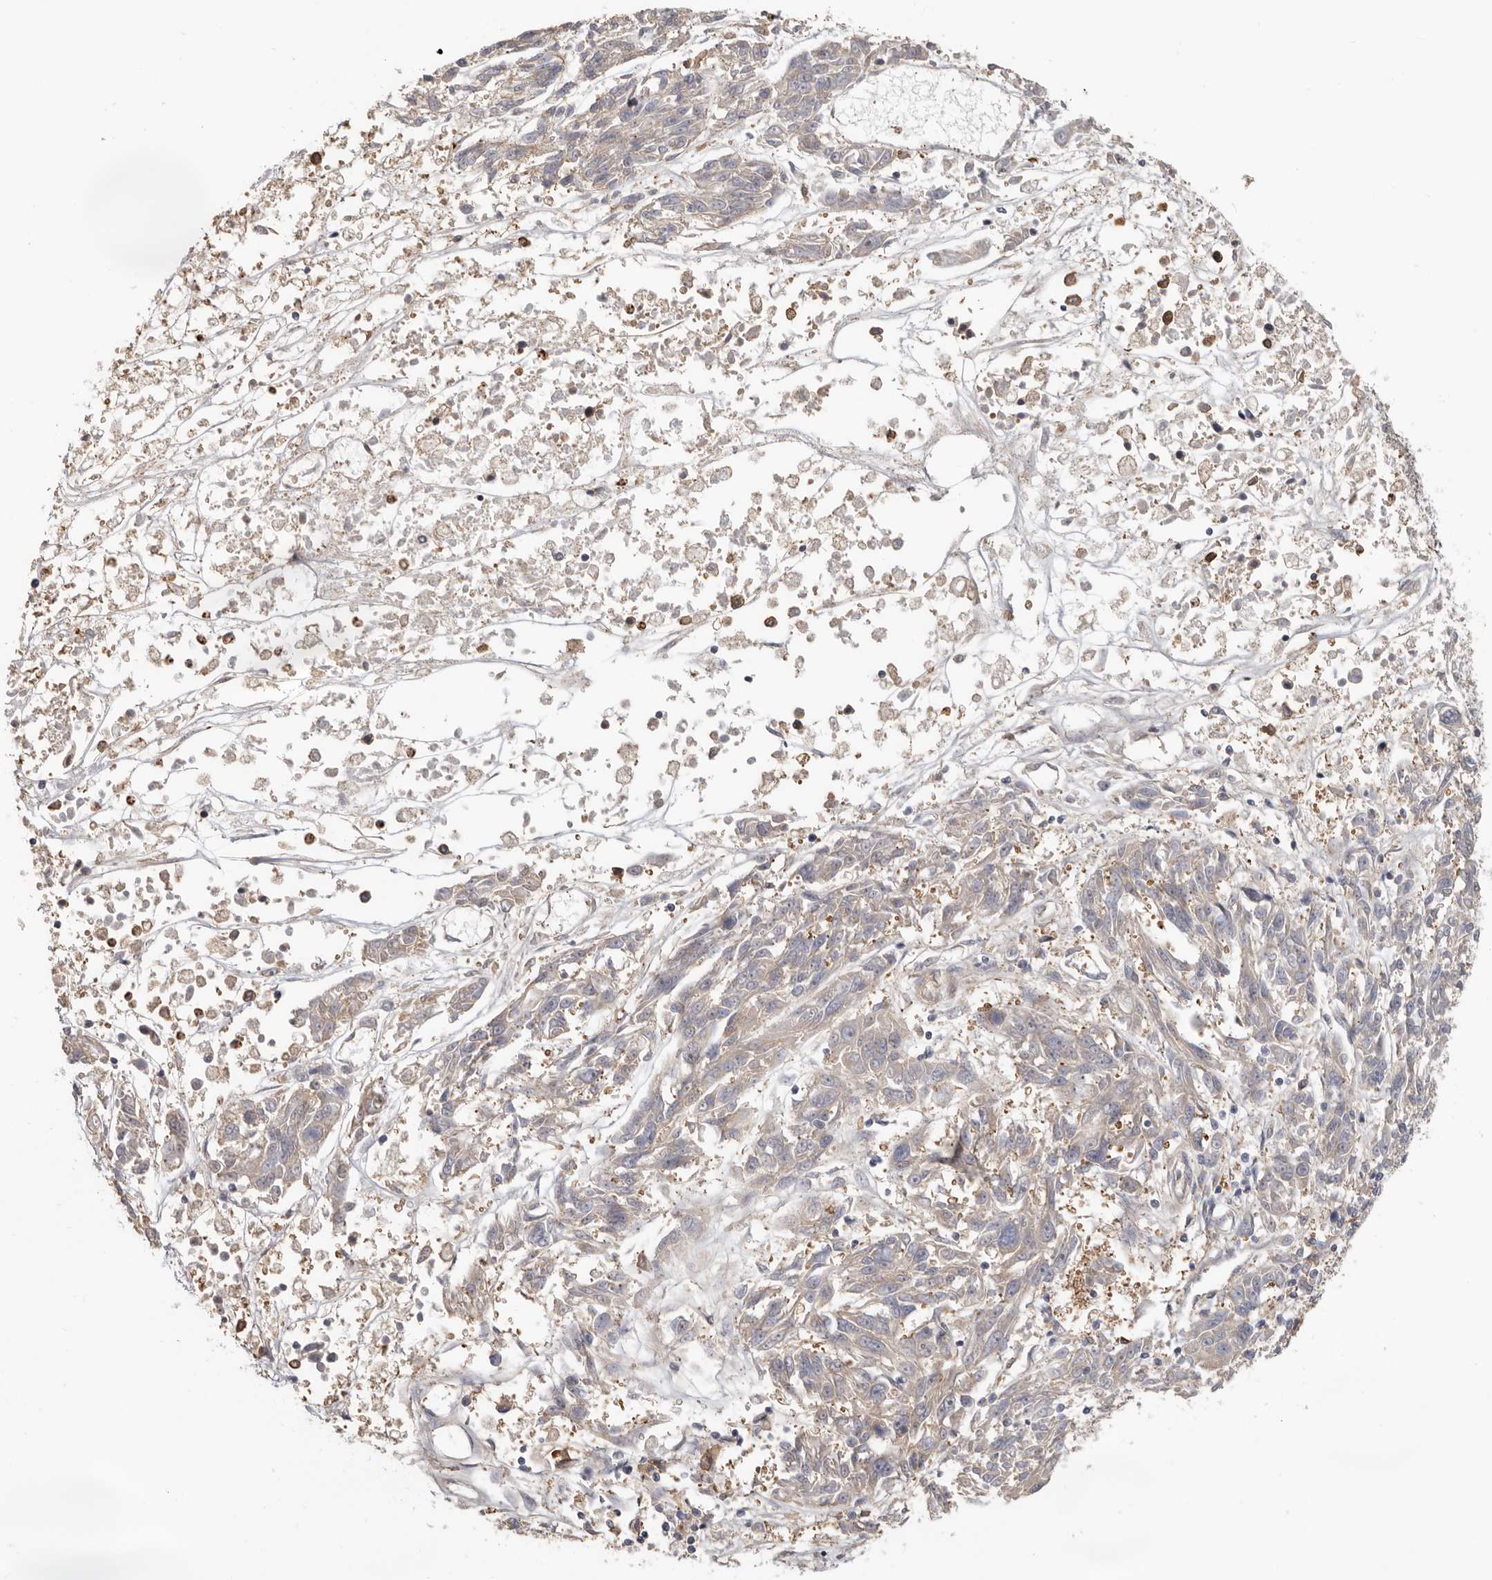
{"staining": {"intensity": "negative", "quantity": "none", "location": "none"}, "tissue": "melanoma", "cell_type": "Tumor cells", "image_type": "cancer", "snomed": [{"axis": "morphology", "description": "Malignant melanoma, NOS"}, {"axis": "topography", "description": "Skin"}], "caption": "Tumor cells show no significant expression in melanoma. (Stains: DAB (3,3'-diaminobenzidine) IHC with hematoxylin counter stain, Microscopy: brightfield microscopy at high magnification).", "gene": "MSRB2", "patient": {"sex": "male", "age": 53}}